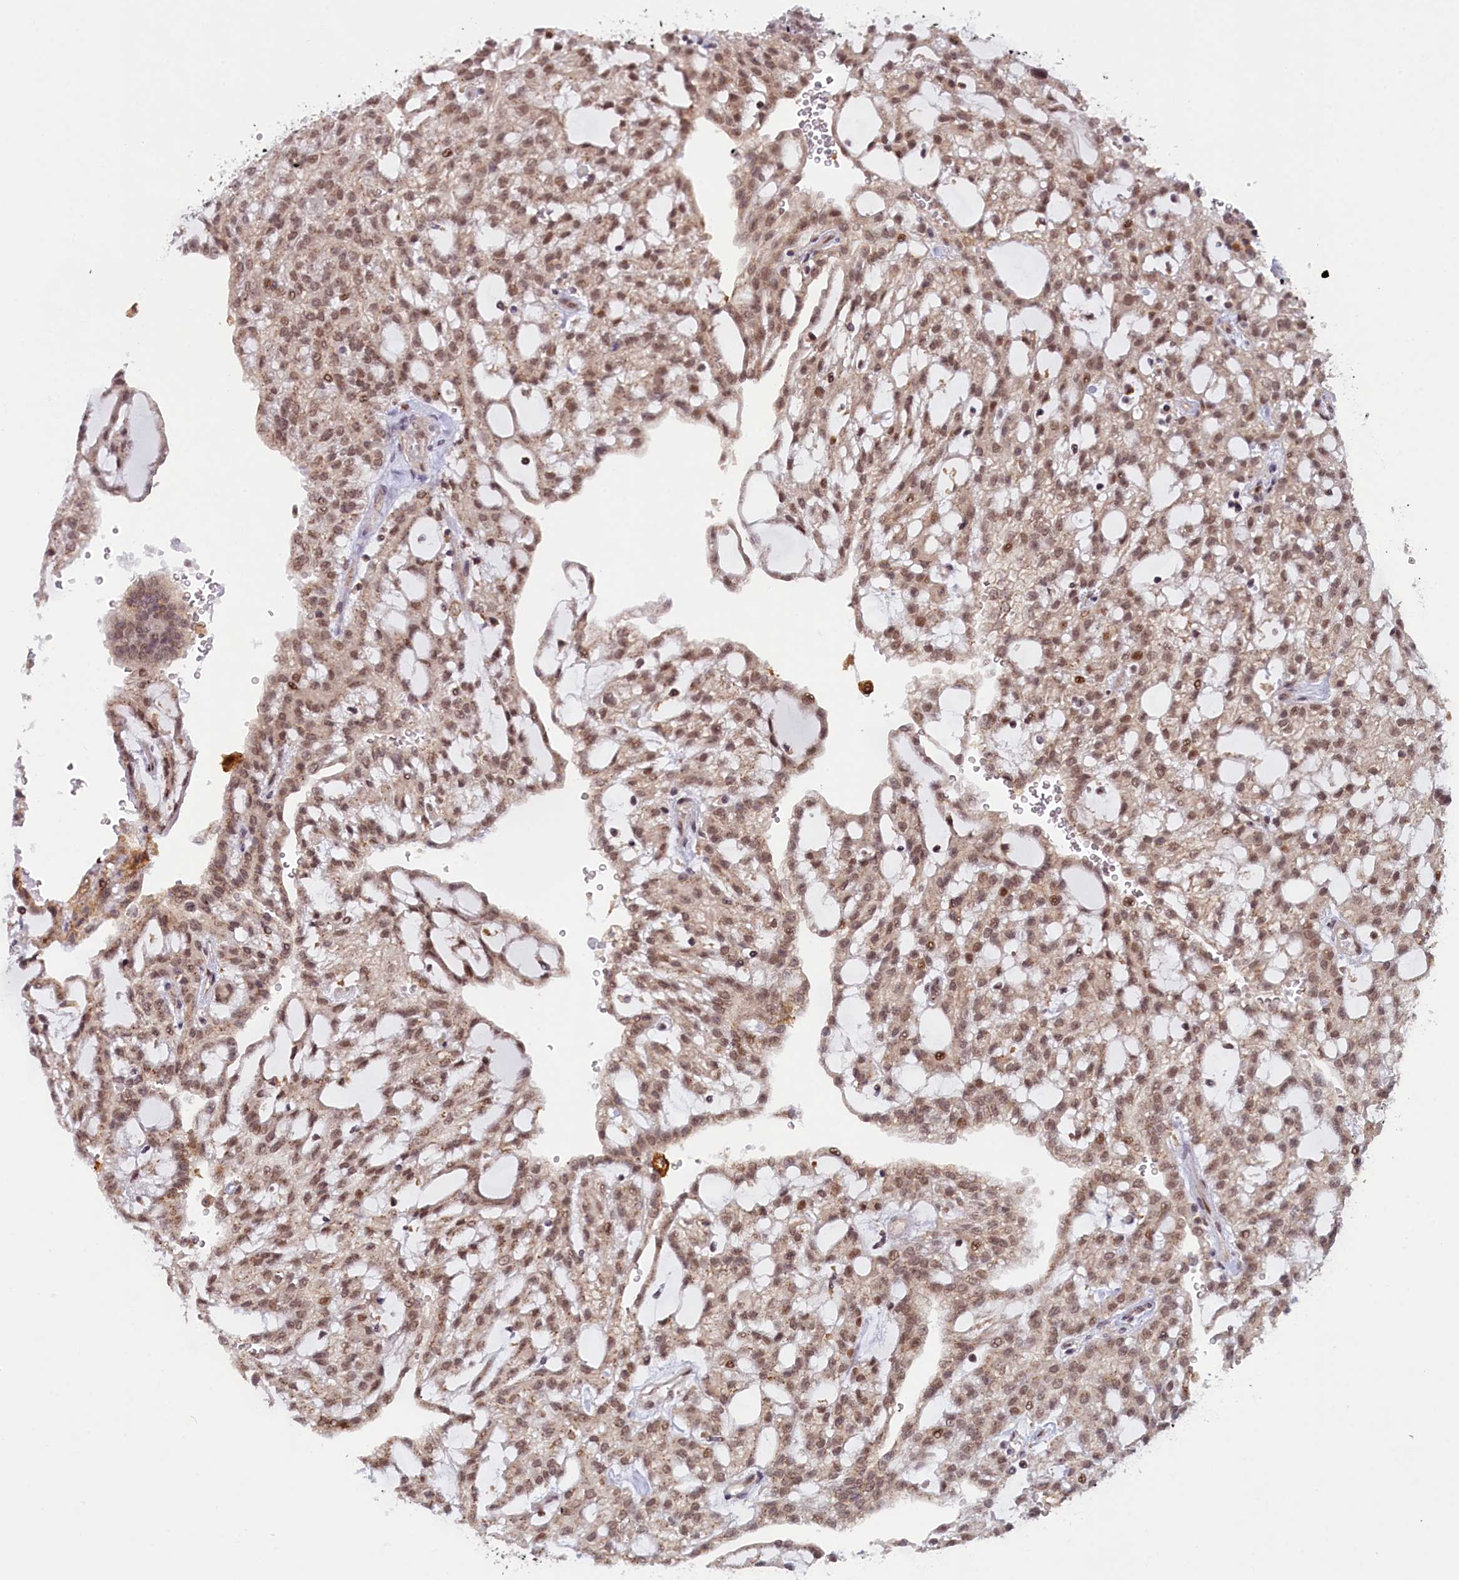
{"staining": {"intensity": "moderate", "quantity": ">75%", "location": "nuclear"}, "tissue": "renal cancer", "cell_type": "Tumor cells", "image_type": "cancer", "snomed": [{"axis": "morphology", "description": "Adenocarcinoma, NOS"}, {"axis": "topography", "description": "Kidney"}], "caption": "The micrograph exhibits immunohistochemical staining of renal cancer. There is moderate nuclear positivity is identified in about >75% of tumor cells.", "gene": "FCHO1", "patient": {"sex": "male", "age": 63}}